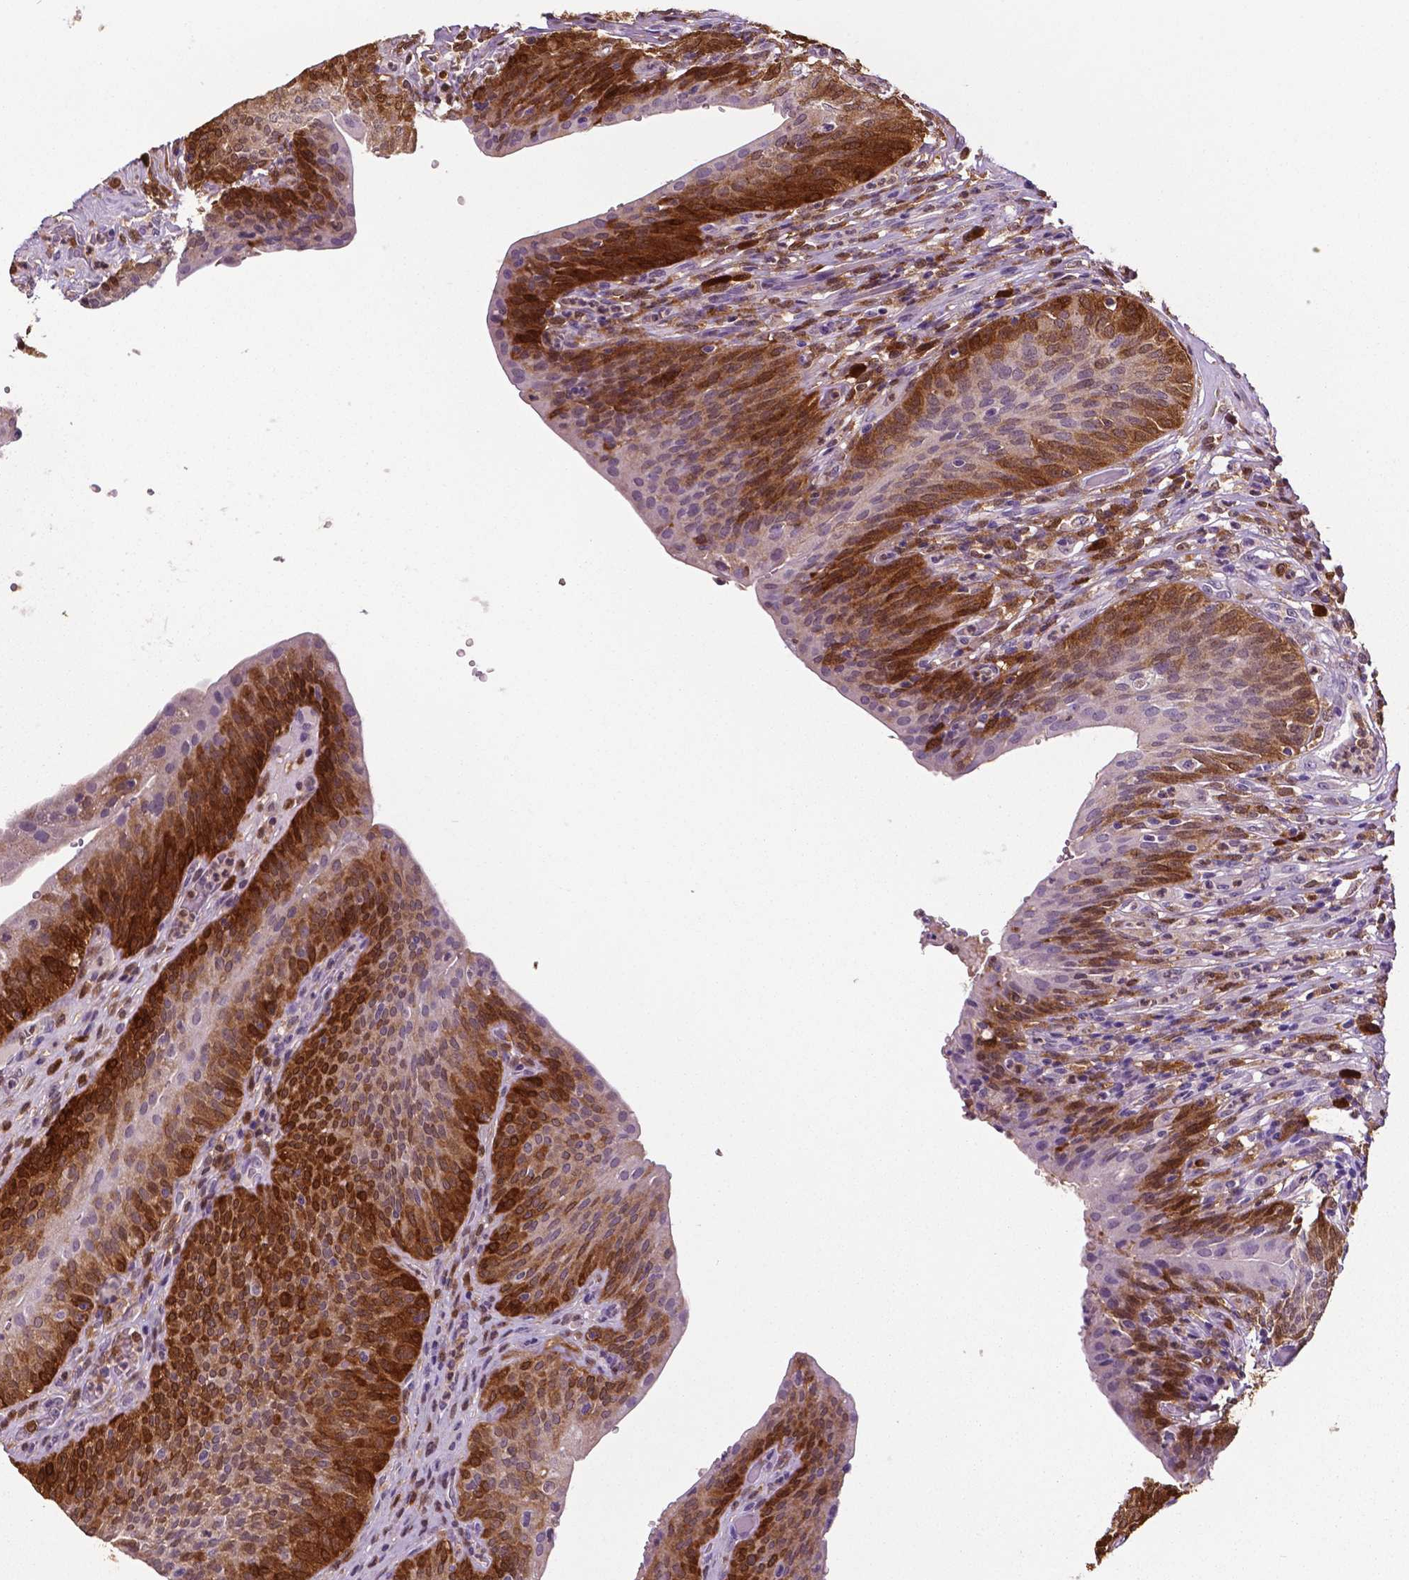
{"staining": {"intensity": "strong", "quantity": "25%-75%", "location": "cytoplasmic/membranous,nuclear"}, "tissue": "urinary bladder", "cell_type": "Urothelial cells", "image_type": "normal", "snomed": [{"axis": "morphology", "description": "Normal tissue, NOS"}, {"axis": "topography", "description": "Urinary bladder"}, {"axis": "topography", "description": "Peripheral nerve tissue"}], "caption": "Immunohistochemical staining of normal human urinary bladder demonstrates 25%-75% levels of strong cytoplasmic/membranous,nuclear protein positivity in about 25%-75% of urothelial cells. (brown staining indicates protein expression, while blue staining denotes nuclei).", "gene": "PHGDH", "patient": {"sex": "male", "age": 66}}